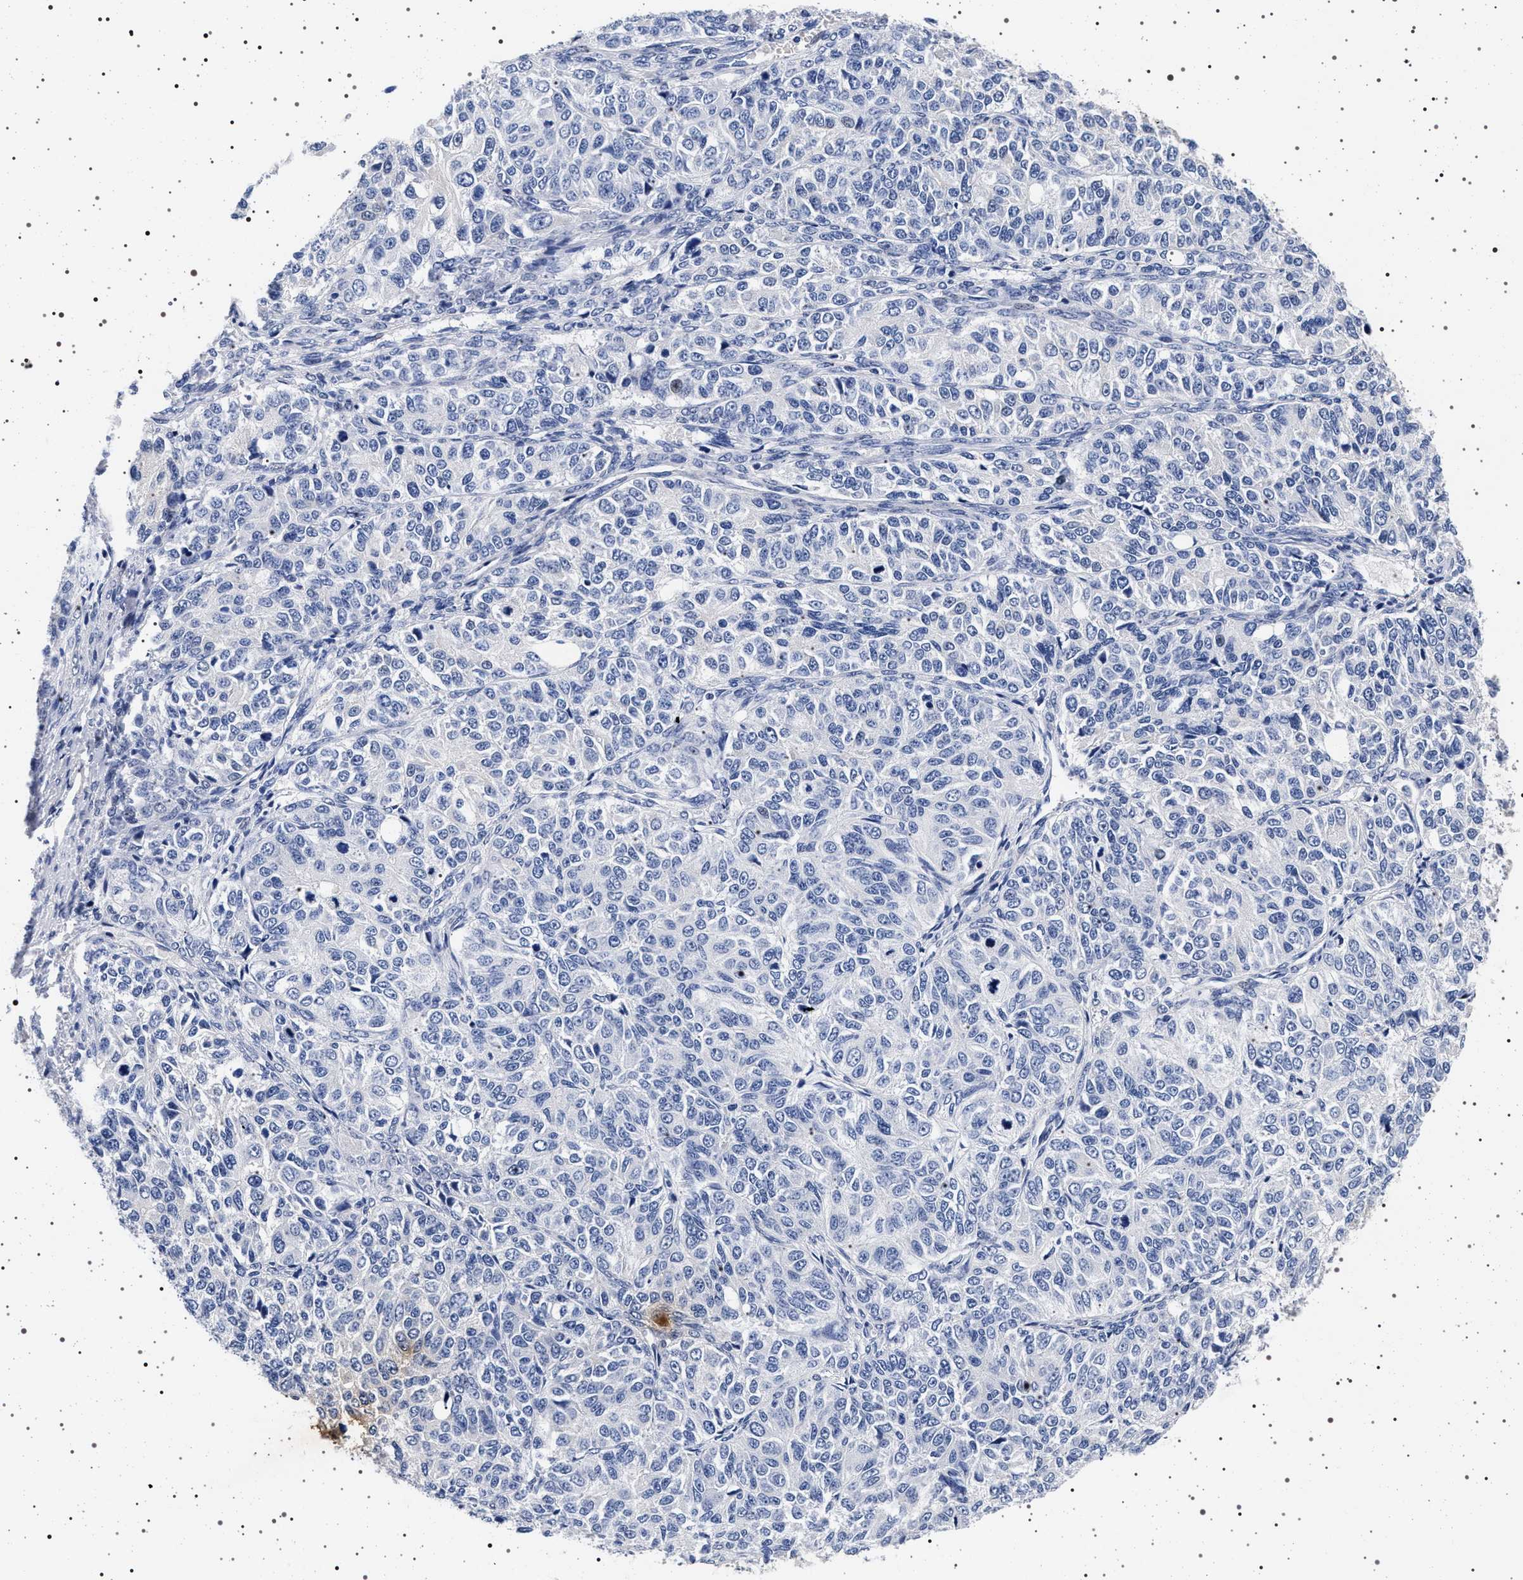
{"staining": {"intensity": "negative", "quantity": "none", "location": "none"}, "tissue": "ovarian cancer", "cell_type": "Tumor cells", "image_type": "cancer", "snomed": [{"axis": "morphology", "description": "Carcinoma, endometroid"}, {"axis": "topography", "description": "Ovary"}], "caption": "This is a image of IHC staining of ovarian cancer (endometroid carcinoma), which shows no expression in tumor cells.", "gene": "MAPK10", "patient": {"sex": "female", "age": 51}}